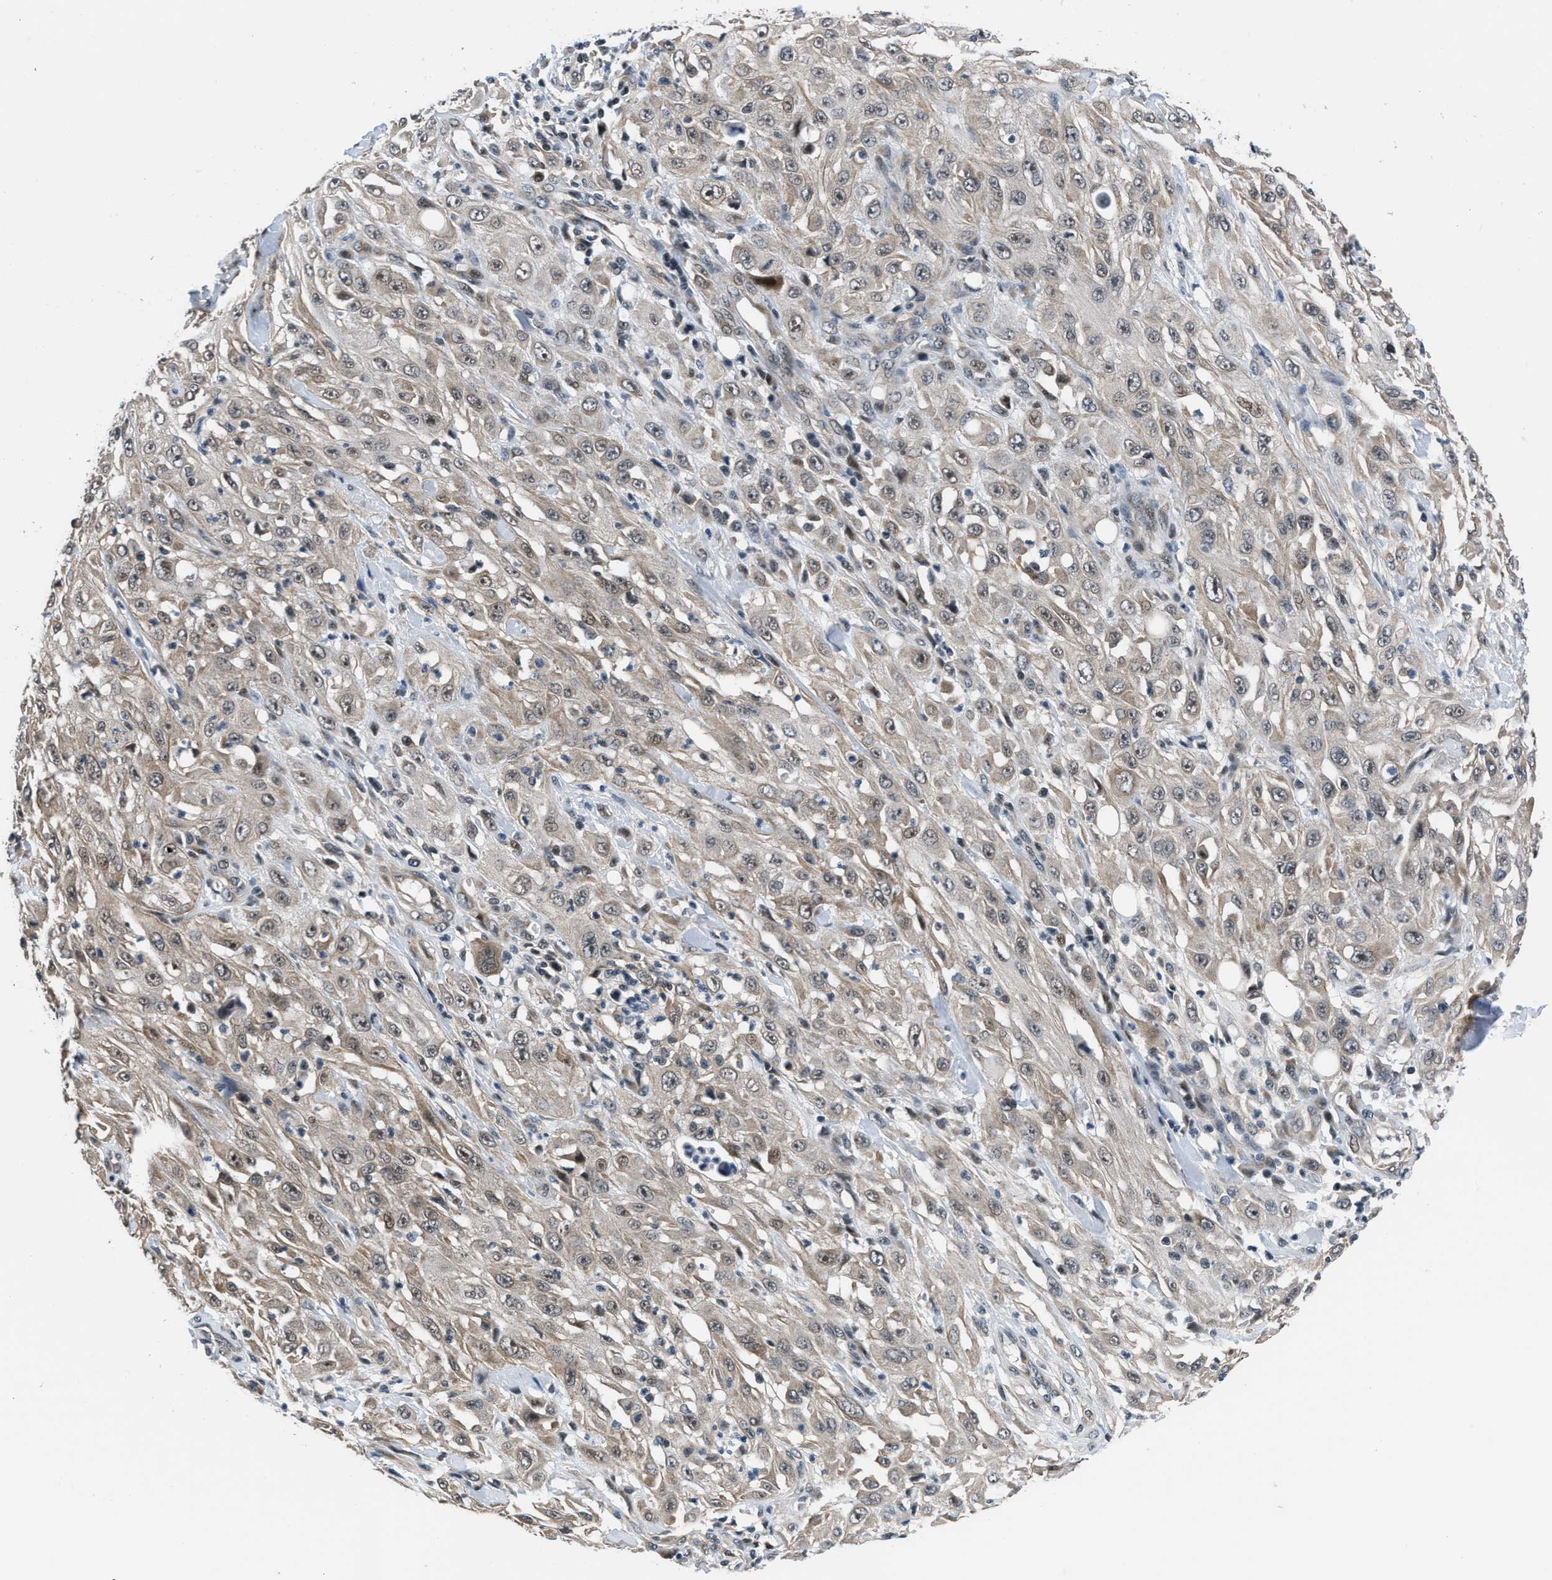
{"staining": {"intensity": "moderate", "quantity": ">75%", "location": "cytoplasmic/membranous,nuclear"}, "tissue": "skin cancer", "cell_type": "Tumor cells", "image_type": "cancer", "snomed": [{"axis": "morphology", "description": "Squamous cell carcinoma, NOS"}, {"axis": "morphology", "description": "Squamous cell carcinoma, metastatic, NOS"}, {"axis": "topography", "description": "Skin"}, {"axis": "topography", "description": "Lymph node"}], "caption": "Immunohistochemical staining of skin cancer reveals medium levels of moderate cytoplasmic/membranous and nuclear expression in approximately >75% of tumor cells.", "gene": "SETD5", "patient": {"sex": "male", "age": 75}}